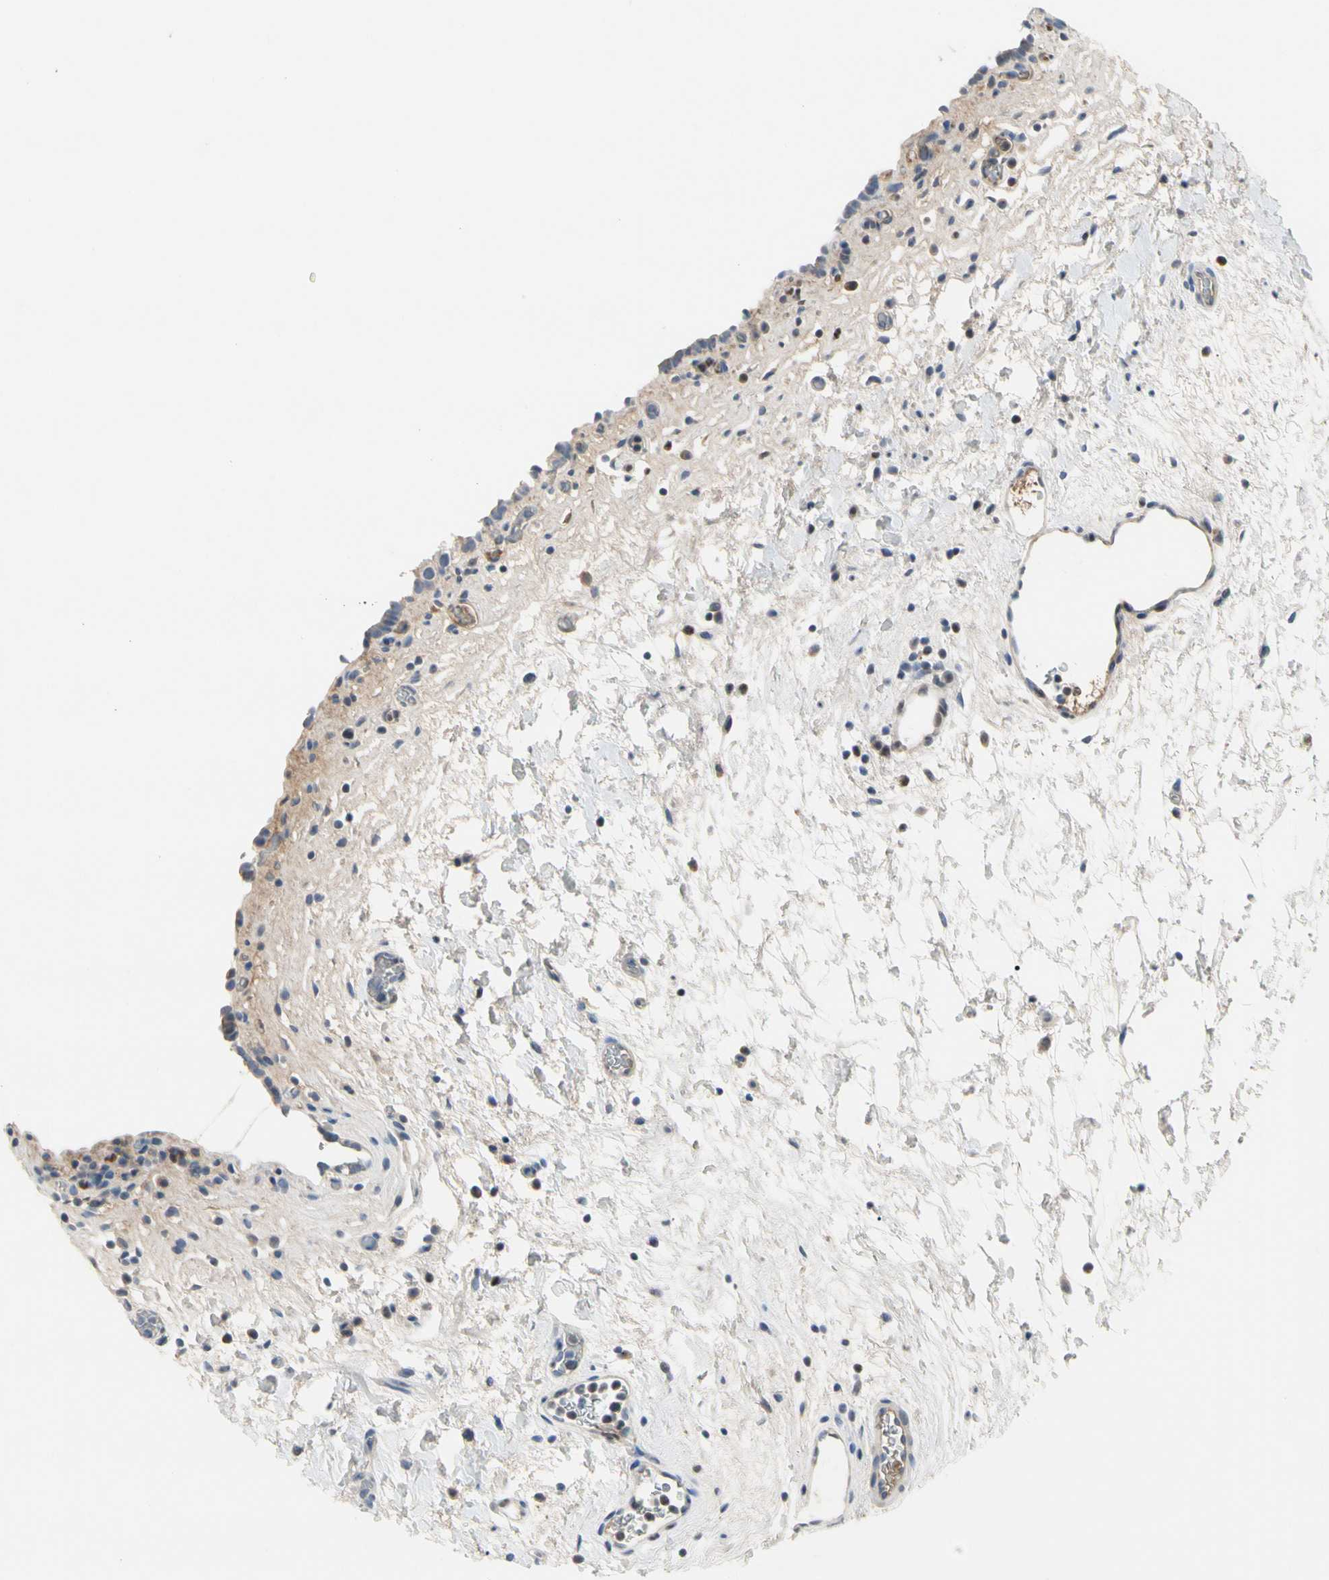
{"staining": {"intensity": "weak", "quantity": "<25%", "location": "cytoplasmic/membranous"}, "tissue": "urinary bladder", "cell_type": "Urothelial cells", "image_type": "normal", "snomed": [{"axis": "morphology", "description": "Normal tissue, NOS"}, {"axis": "topography", "description": "Urinary bladder"}], "caption": "This is an IHC micrograph of benign urinary bladder. There is no staining in urothelial cells.", "gene": "ECRG4", "patient": {"sex": "female", "age": 64}}